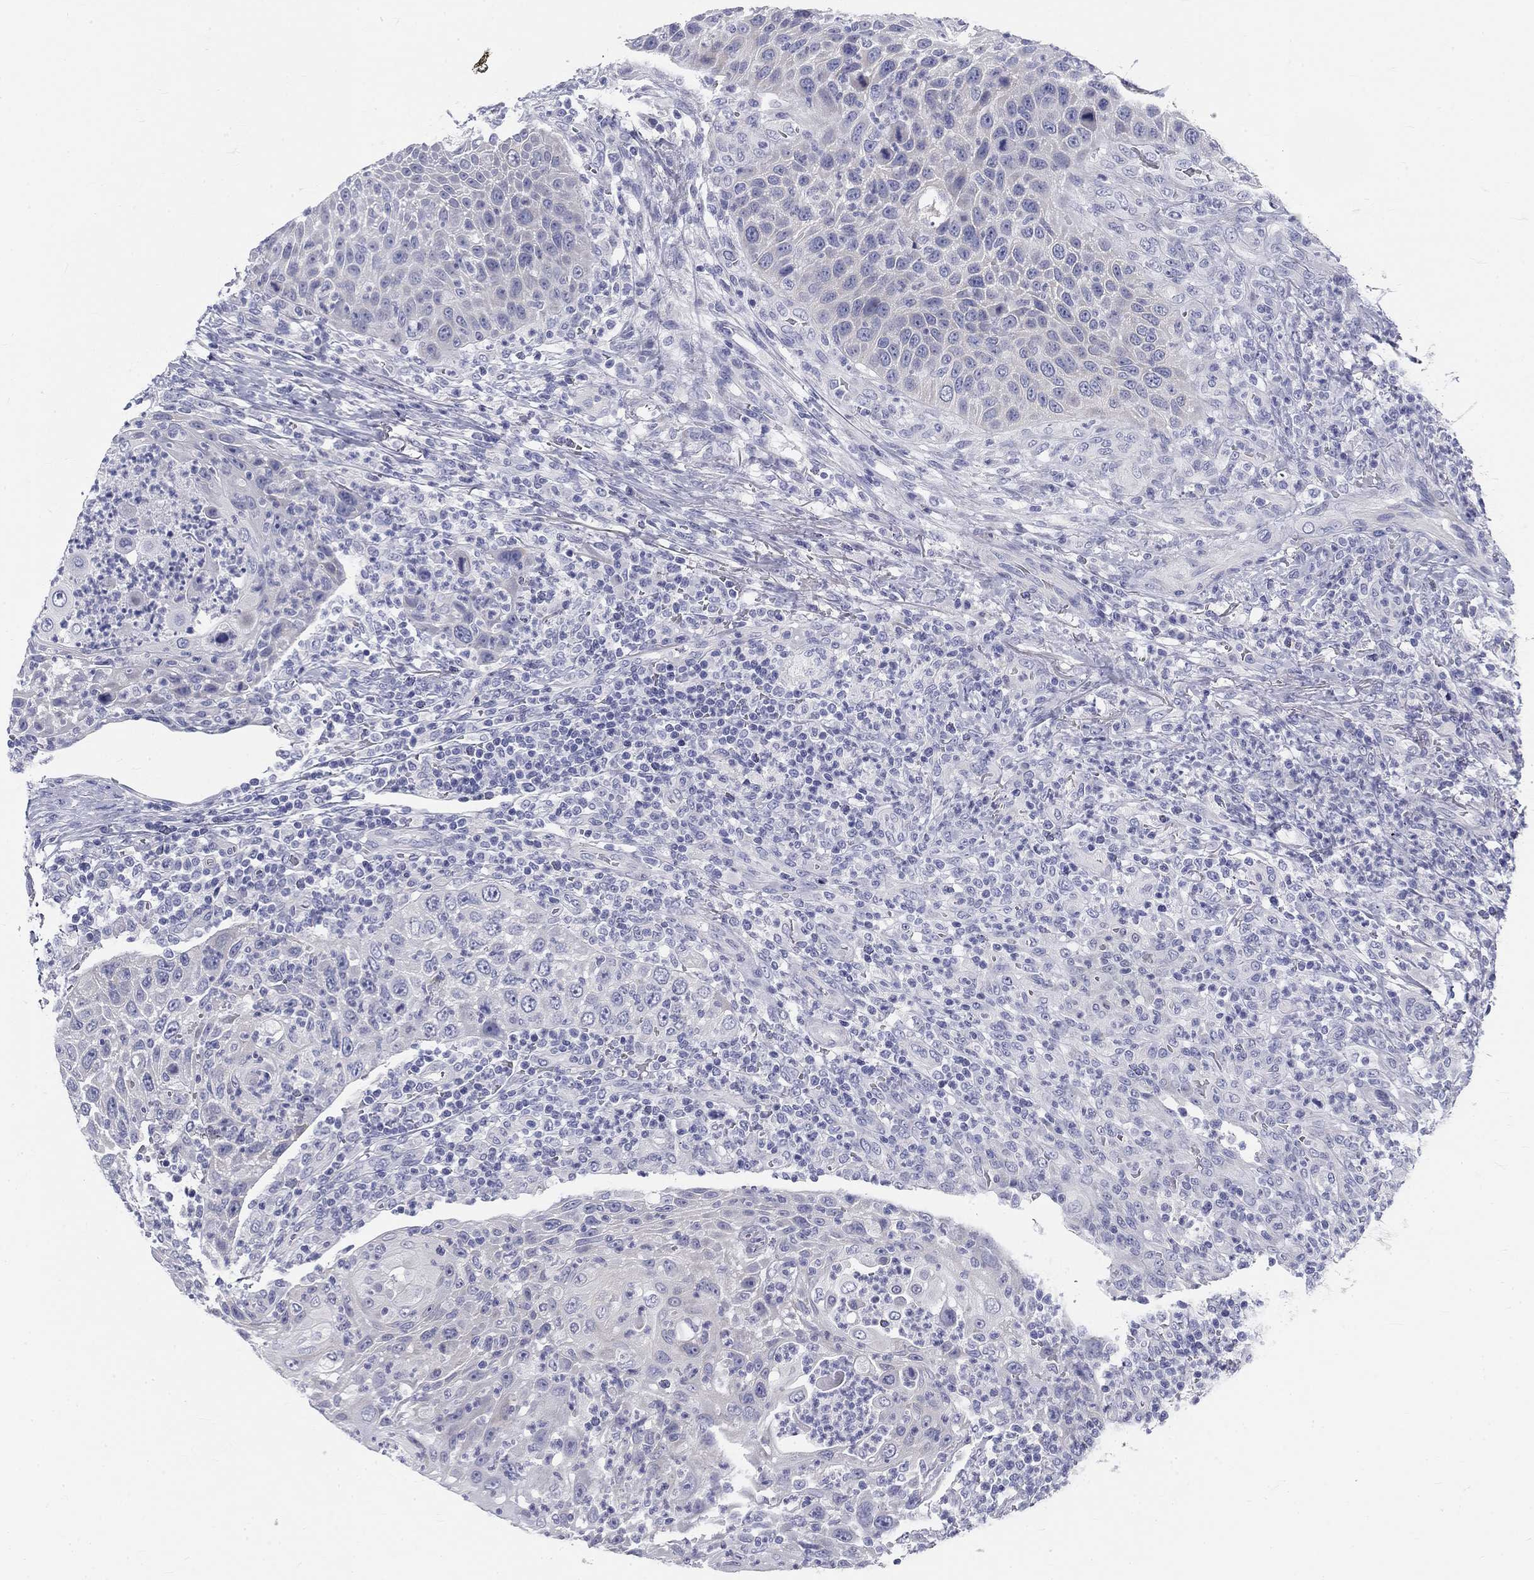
{"staining": {"intensity": "negative", "quantity": "none", "location": "none"}, "tissue": "head and neck cancer", "cell_type": "Tumor cells", "image_type": "cancer", "snomed": [{"axis": "morphology", "description": "Squamous cell carcinoma, NOS"}, {"axis": "topography", "description": "Head-Neck"}], "caption": "Immunohistochemistry (IHC) histopathology image of human head and neck squamous cell carcinoma stained for a protein (brown), which exhibits no expression in tumor cells. The staining was performed using DAB to visualize the protein expression in brown, while the nuclei were stained in blue with hematoxylin (Magnification: 20x).", "gene": "GALNTL5", "patient": {"sex": "male", "age": 69}}